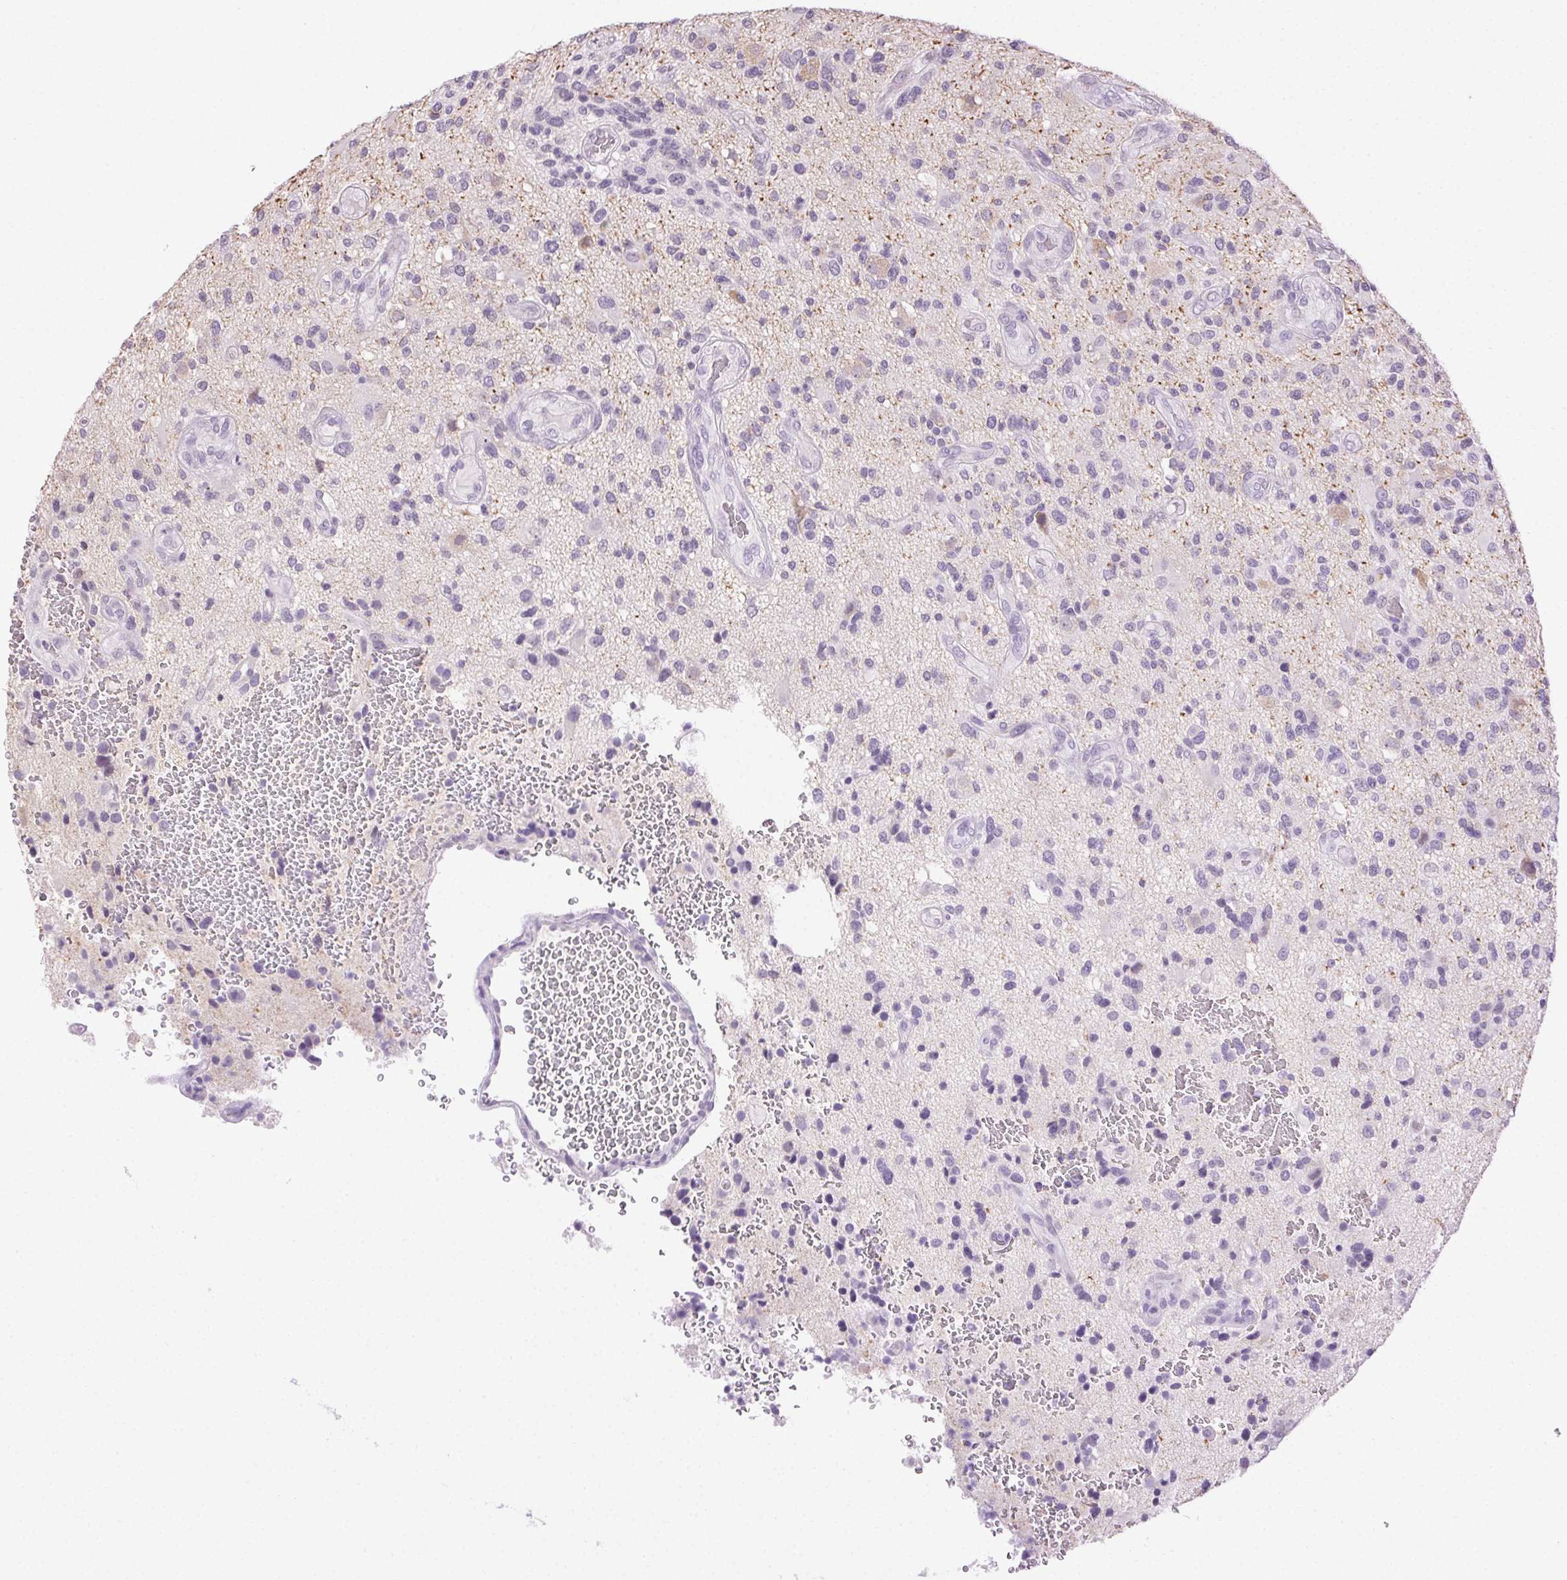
{"staining": {"intensity": "negative", "quantity": "none", "location": "none"}, "tissue": "glioma", "cell_type": "Tumor cells", "image_type": "cancer", "snomed": [{"axis": "morphology", "description": "Glioma, malignant, High grade"}, {"axis": "topography", "description": "Brain"}], "caption": "The photomicrograph shows no staining of tumor cells in malignant glioma (high-grade).", "gene": "CLDN10", "patient": {"sex": "male", "age": 47}}